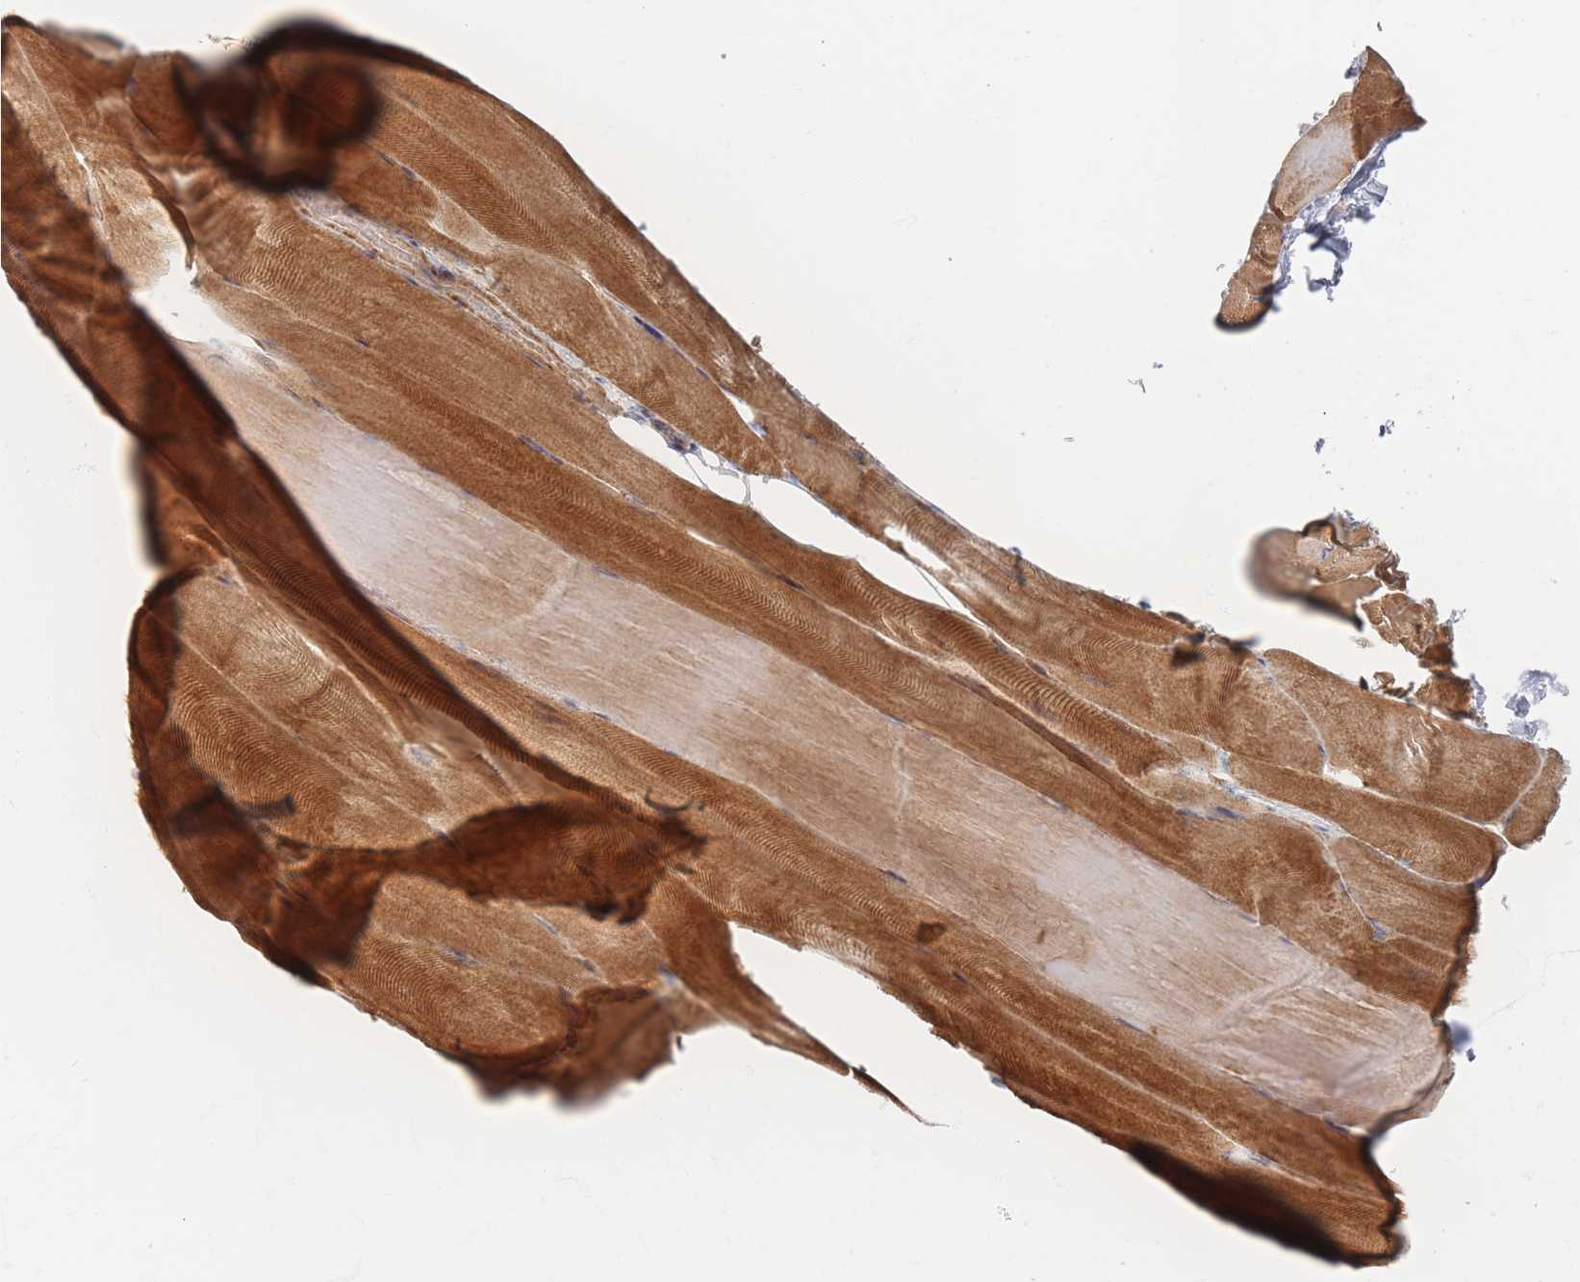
{"staining": {"intensity": "strong", "quantity": "<25%", "location": "cytoplasmic/membranous"}, "tissue": "skeletal muscle", "cell_type": "Myocytes", "image_type": "normal", "snomed": [{"axis": "morphology", "description": "Normal tissue, NOS"}, {"axis": "topography", "description": "Skeletal muscle"}], "caption": "Immunohistochemistry (IHC) image of benign skeletal muscle stained for a protein (brown), which exhibits medium levels of strong cytoplasmic/membranous staining in about <25% of myocytes.", "gene": "ZKSCAN7", "patient": {"sex": "female", "age": 64}}